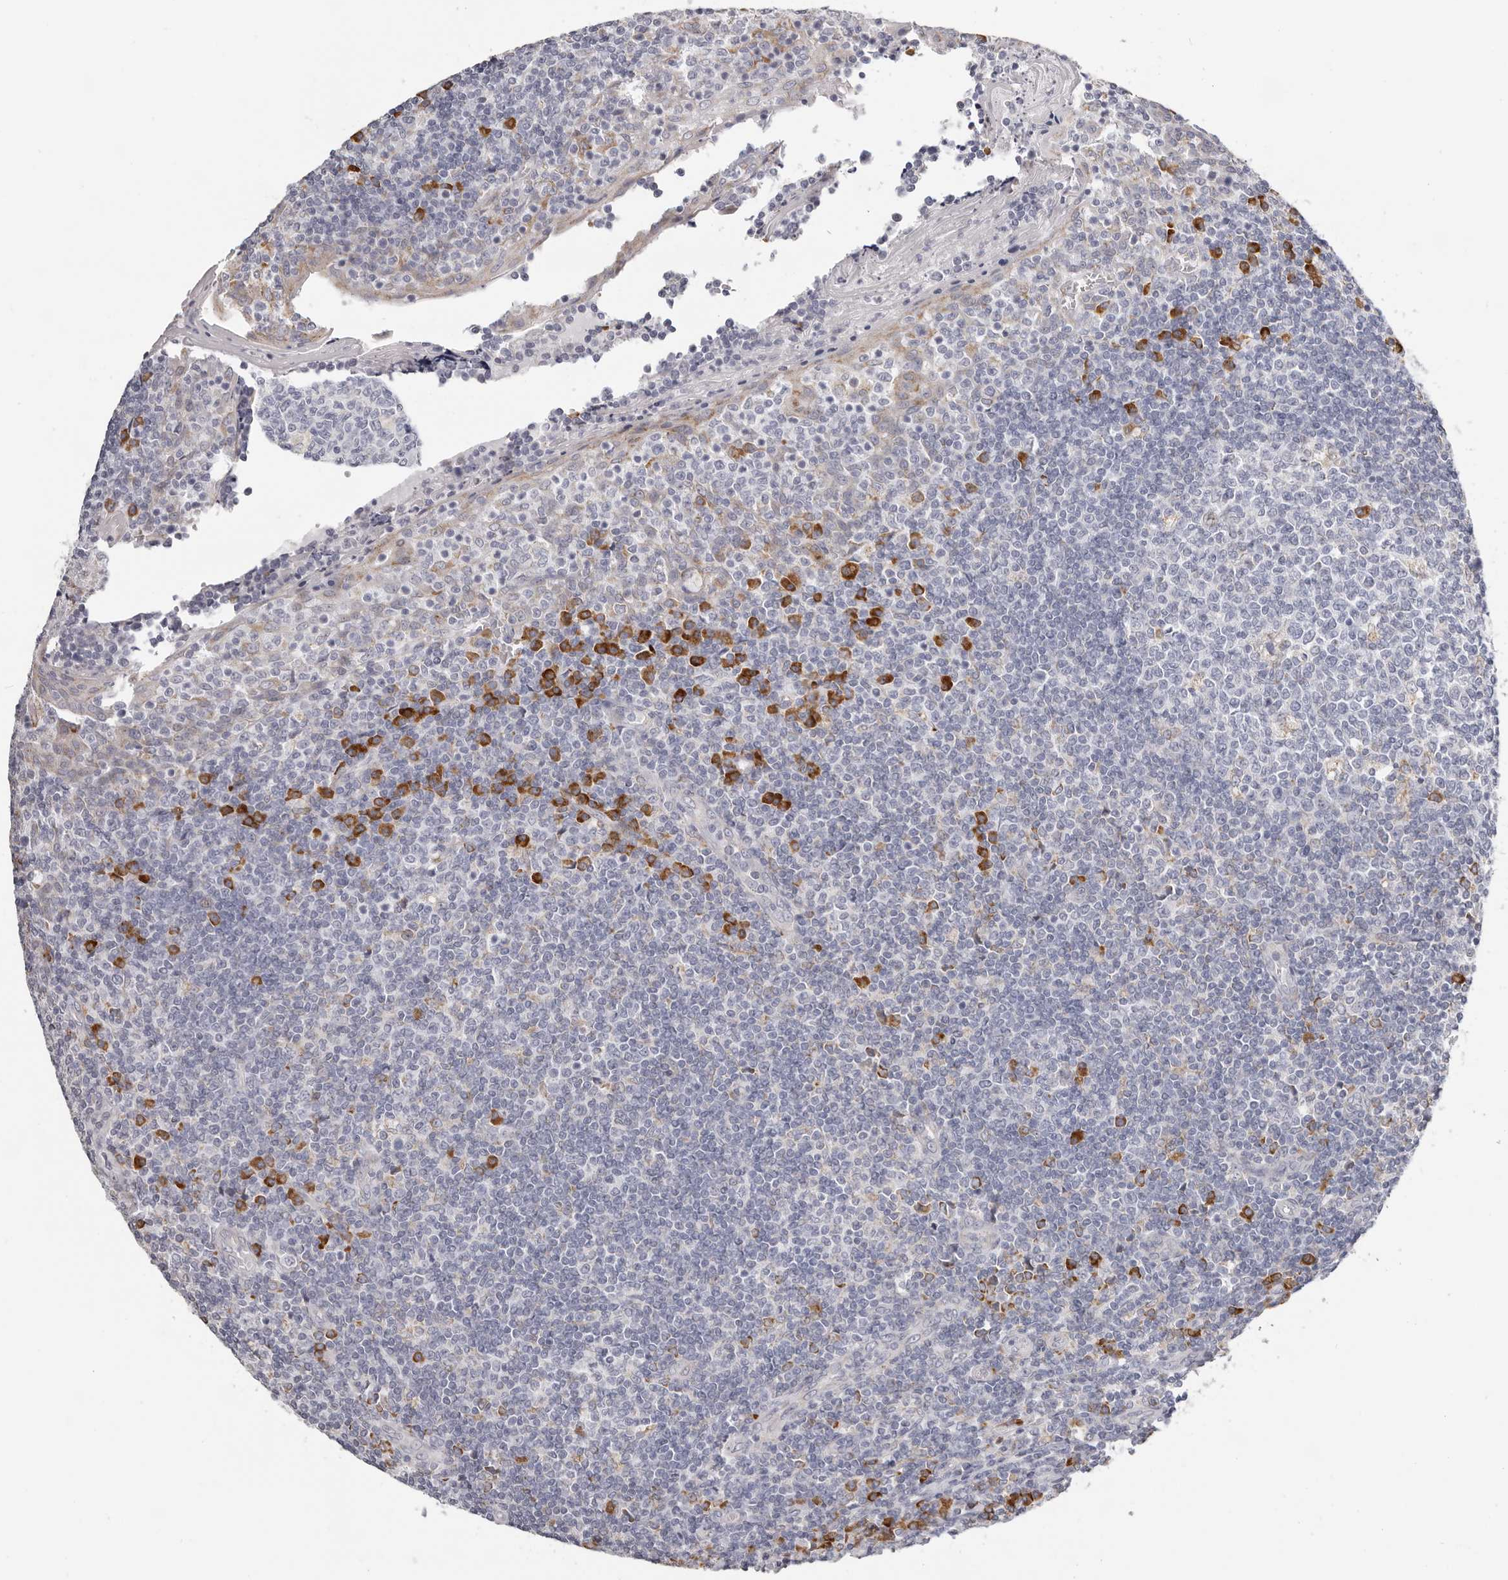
{"staining": {"intensity": "negative", "quantity": "none", "location": "none"}, "tissue": "tonsil", "cell_type": "Germinal center cells", "image_type": "normal", "snomed": [{"axis": "morphology", "description": "Normal tissue, NOS"}, {"axis": "topography", "description": "Tonsil"}], "caption": "A high-resolution histopathology image shows immunohistochemistry (IHC) staining of normal tonsil, which exhibits no significant staining in germinal center cells. (DAB immunohistochemistry (IHC), high magnification).", "gene": "IL32", "patient": {"sex": "female", "age": 19}}